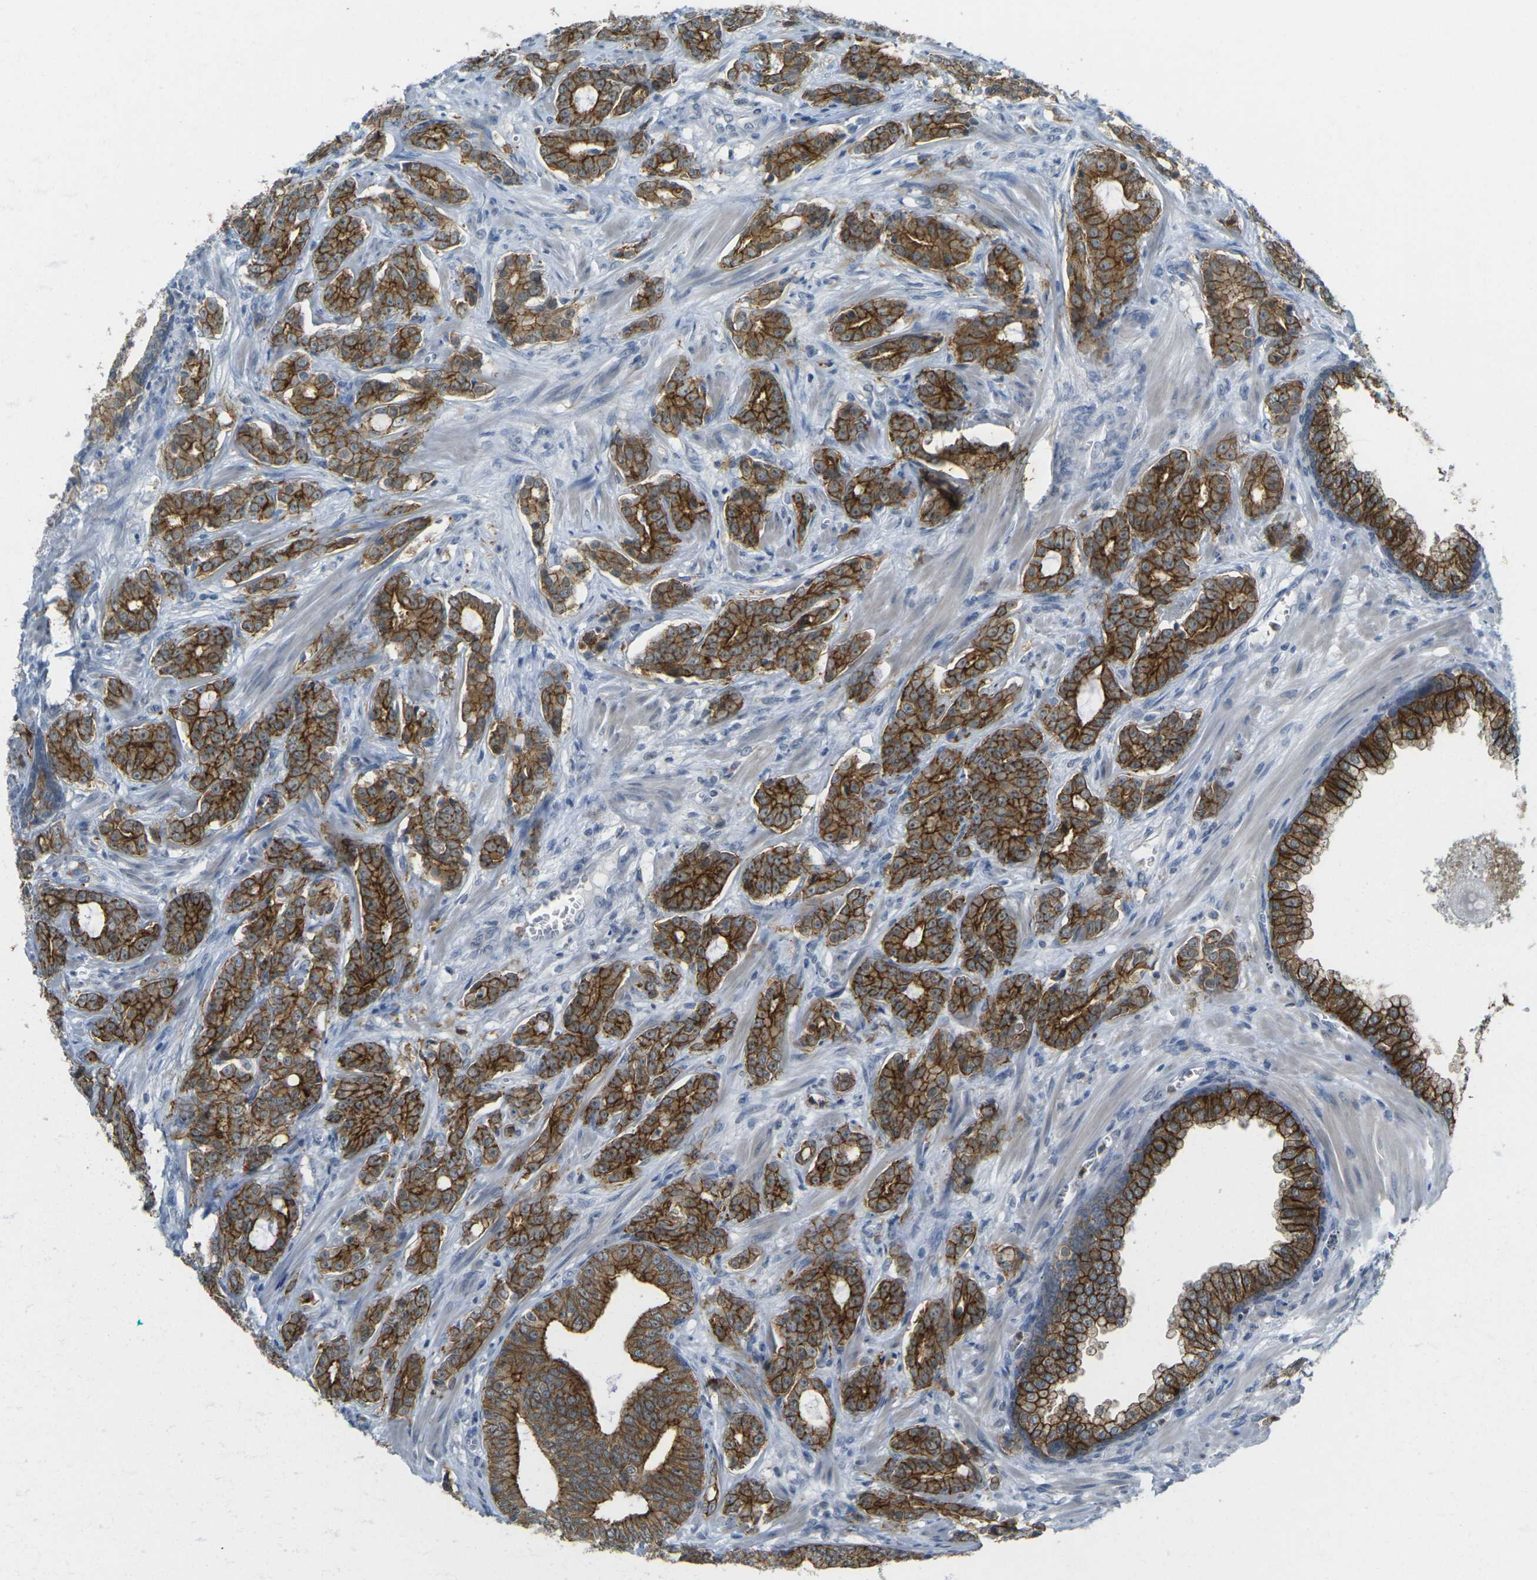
{"staining": {"intensity": "strong", "quantity": ">75%", "location": "cytoplasmic/membranous"}, "tissue": "prostate cancer", "cell_type": "Tumor cells", "image_type": "cancer", "snomed": [{"axis": "morphology", "description": "Adenocarcinoma, Low grade"}, {"axis": "topography", "description": "Prostate"}], "caption": "A brown stain labels strong cytoplasmic/membranous positivity of a protein in prostate adenocarcinoma (low-grade) tumor cells.", "gene": "SPTBN2", "patient": {"sex": "male", "age": 58}}